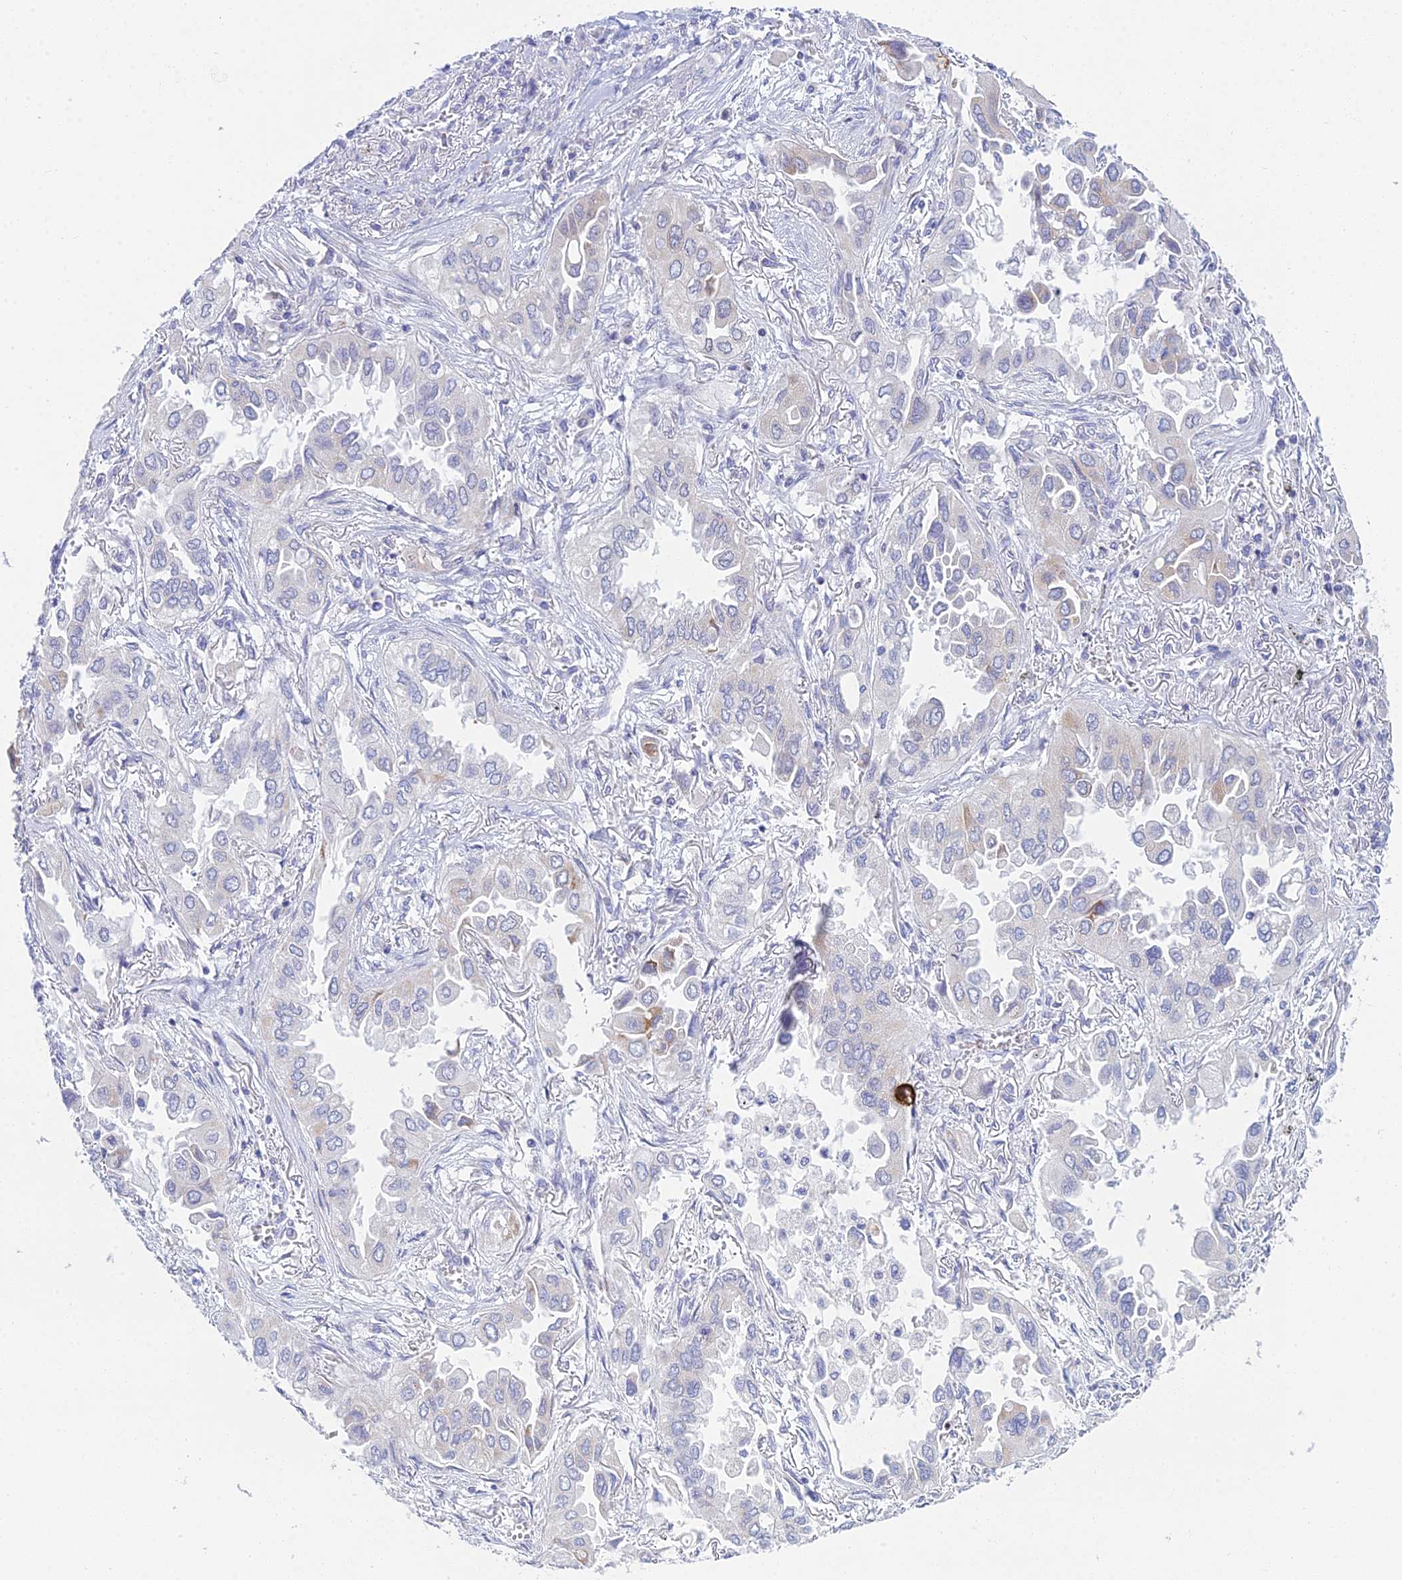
{"staining": {"intensity": "negative", "quantity": "none", "location": "none"}, "tissue": "lung cancer", "cell_type": "Tumor cells", "image_type": "cancer", "snomed": [{"axis": "morphology", "description": "Adenocarcinoma, NOS"}, {"axis": "topography", "description": "Lung"}], "caption": "IHC micrograph of neoplastic tissue: human lung adenocarcinoma stained with DAB shows no significant protein positivity in tumor cells.", "gene": "PRR13", "patient": {"sex": "female", "age": 76}}